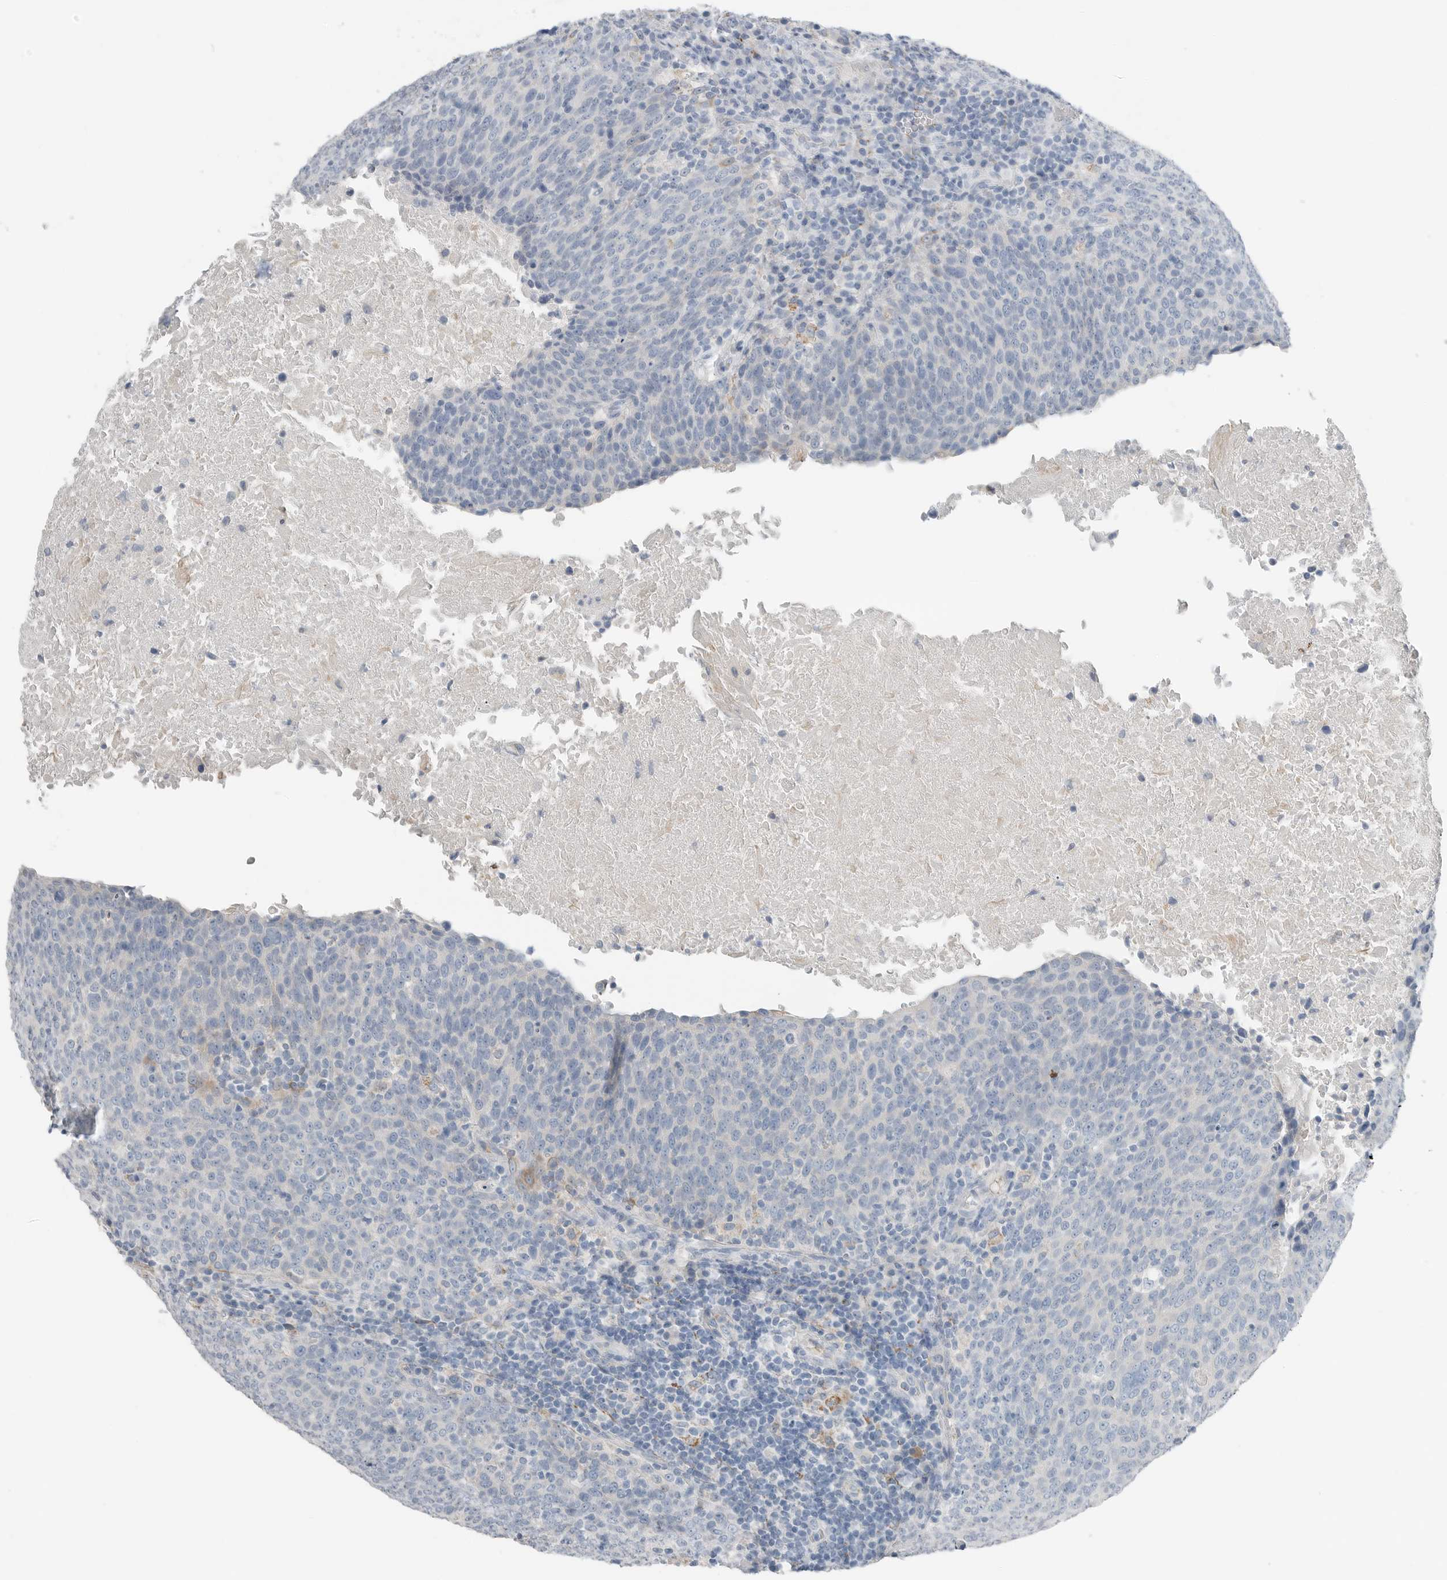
{"staining": {"intensity": "negative", "quantity": "none", "location": "none"}, "tissue": "head and neck cancer", "cell_type": "Tumor cells", "image_type": "cancer", "snomed": [{"axis": "morphology", "description": "Squamous cell carcinoma, NOS"}, {"axis": "morphology", "description": "Squamous cell carcinoma, metastatic, NOS"}, {"axis": "topography", "description": "Lymph node"}, {"axis": "topography", "description": "Head-Neck"}], "caption": "A high-resolution photomicrograph shows immunohistochemistry (IHC) staining of head and neck cancer, which demonstrates no significant staining in tumor cells.", "gene": "SERPINB7", "patient": {"sex": "male", "age": 62}}